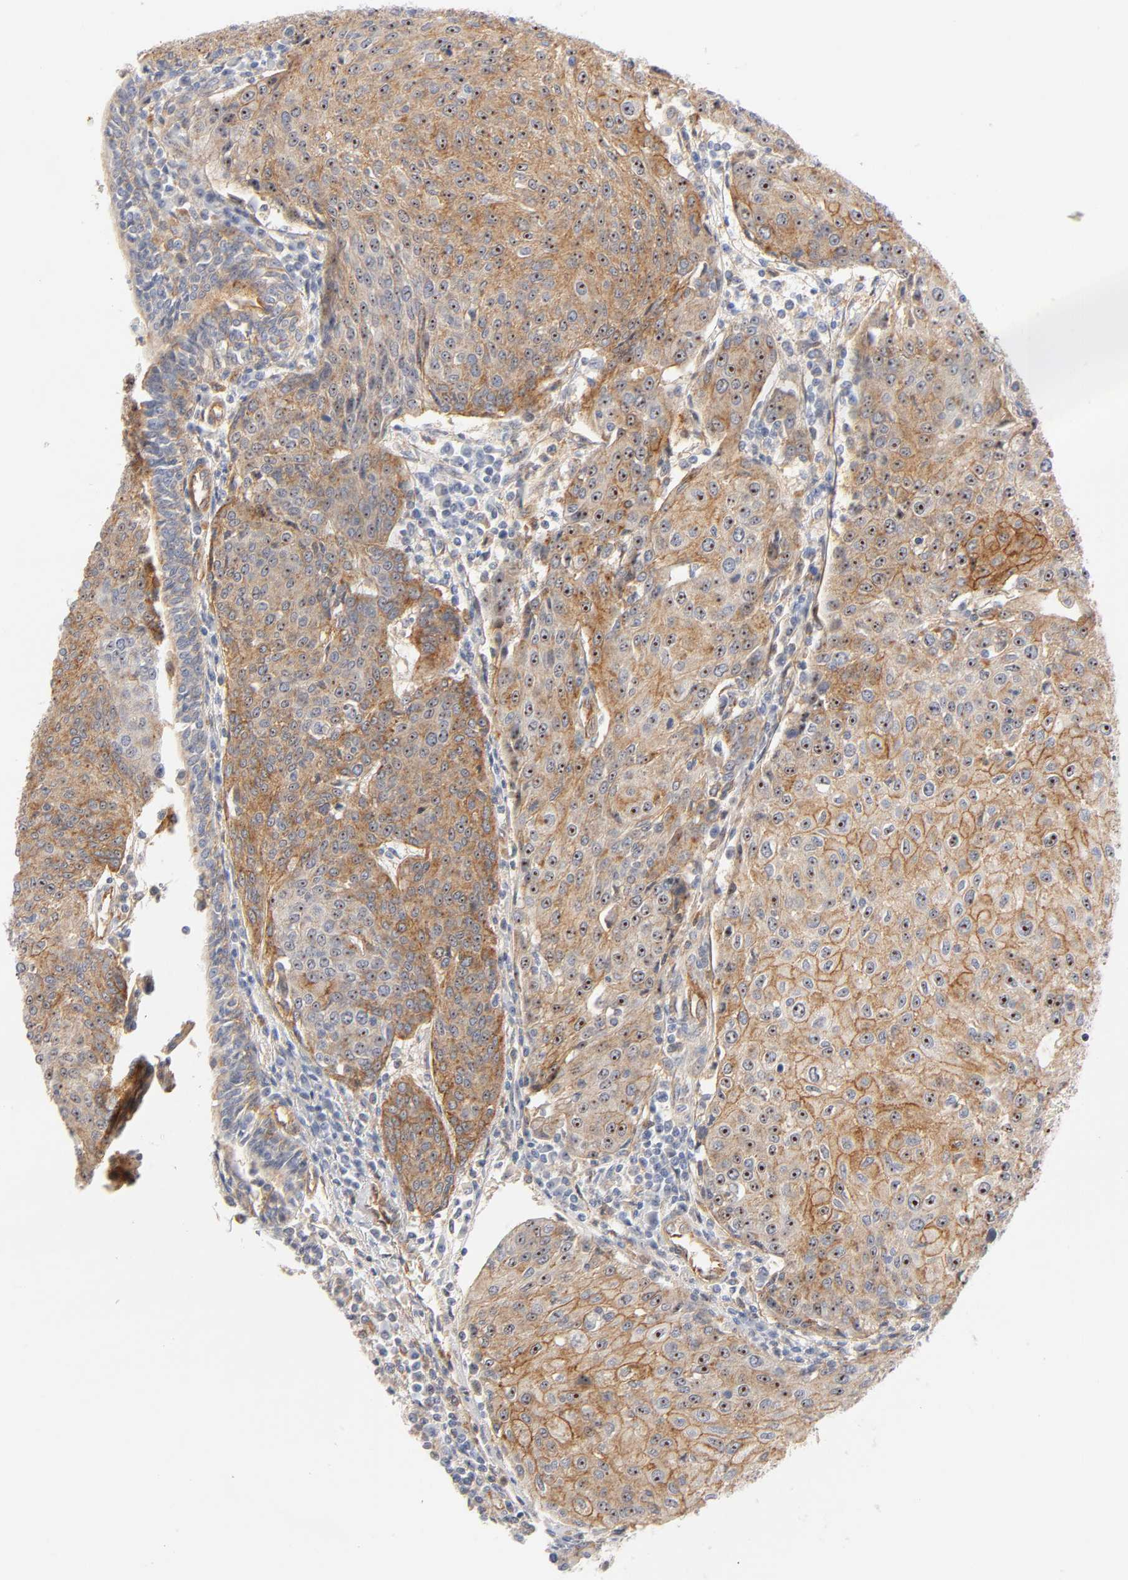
{"staining": {"intensity": "strong", "quantity": ">75%", "location": "cytoplasmic/membranous,nuclear"}, "tissue": "urothelial cancer", "cell_type": "Tumor cells", "image_type": "cancer", "snomed": [{"axis": "morphology", "description": "Urothelial carcinoma, High grade"}, {"axis": "topography", "description": "Urinary bladder"}], "caption": "An image showing strong cytoplasmic/membranous and nuclear staining in approximately >75% of tumor cells in urothelial cancer, as visualized by brown immunohistochemical staining.", "gene": "PLD1", "patient": {"sex": "female", "age": 85}}